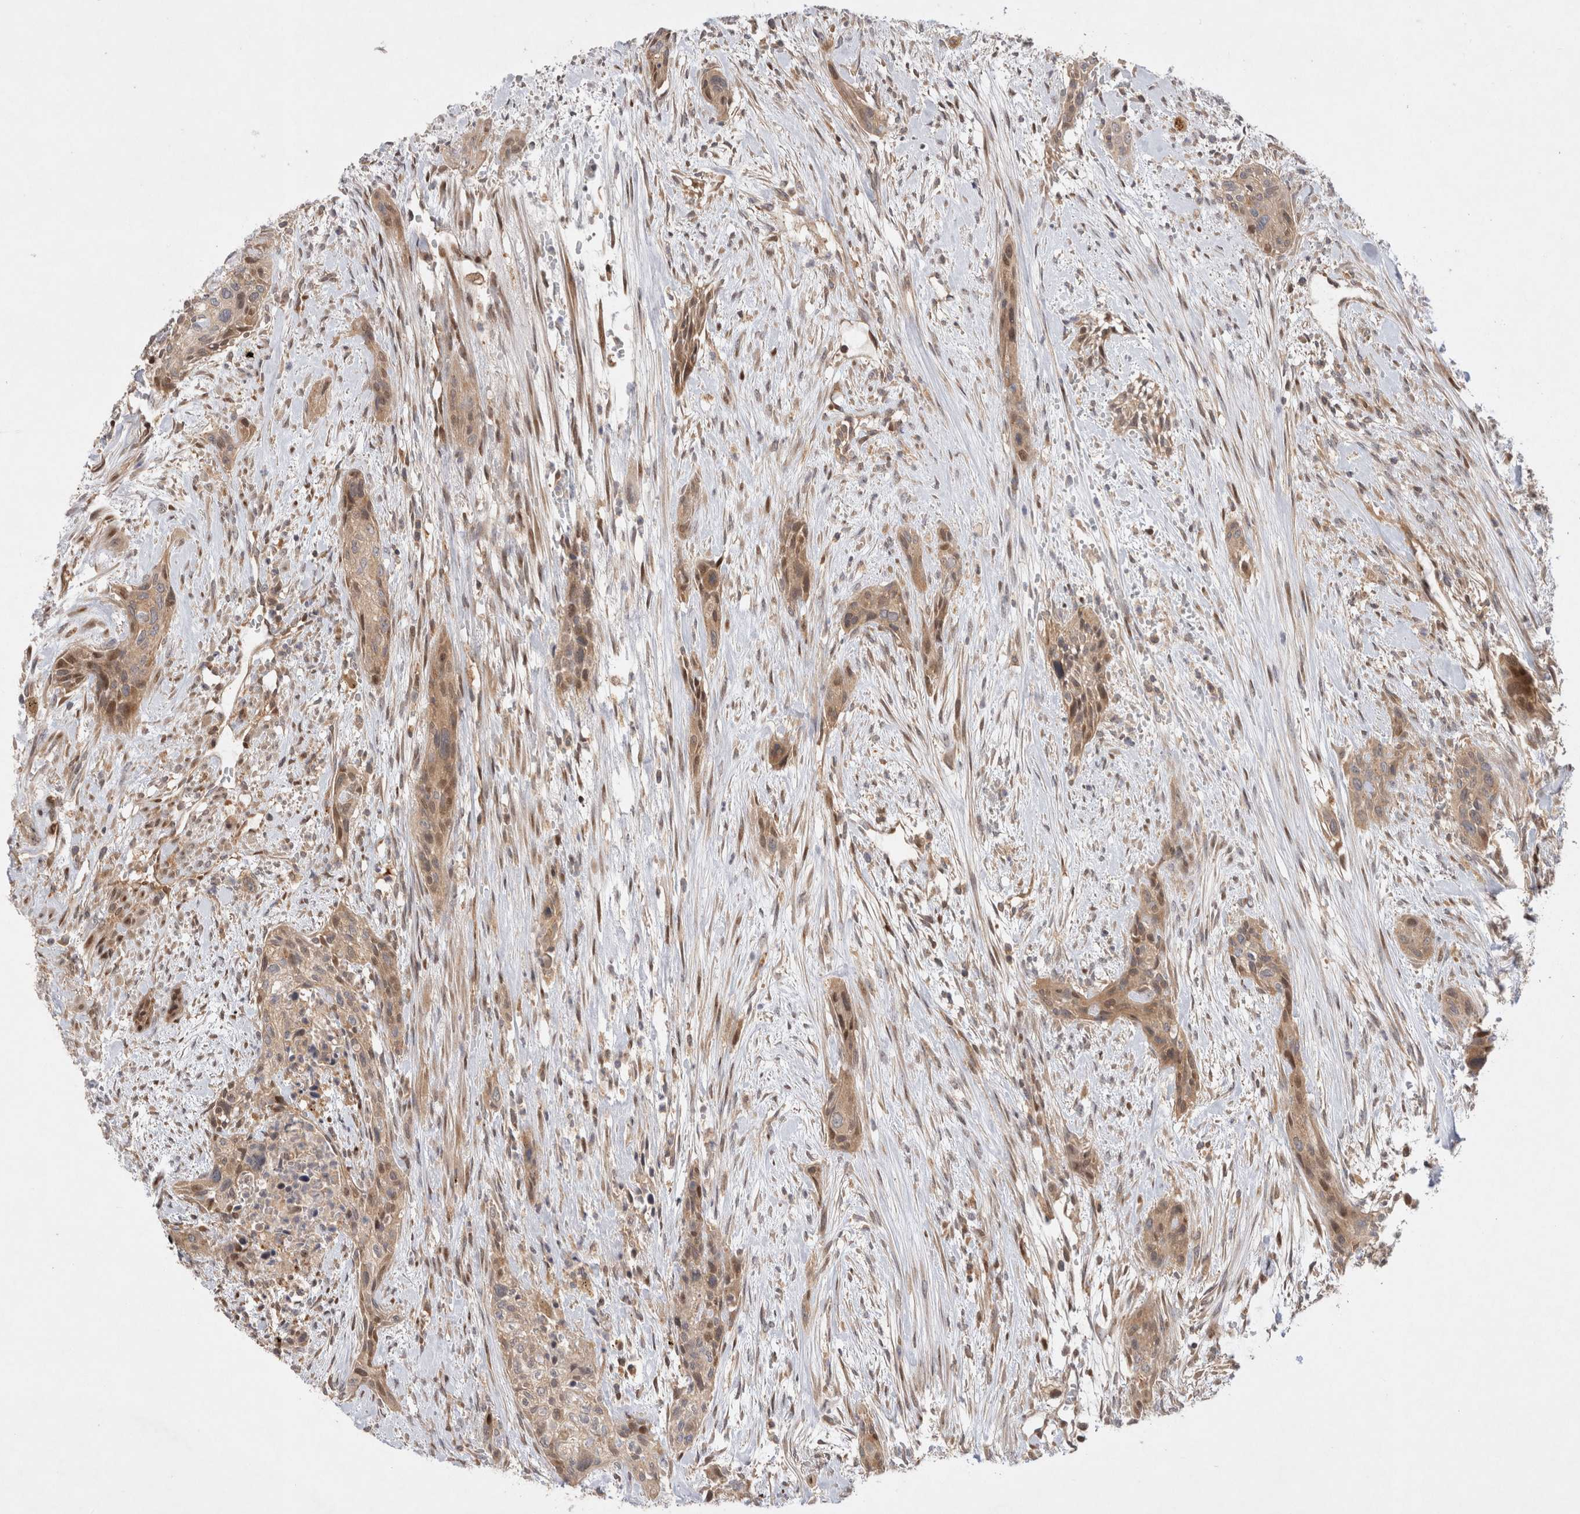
{"staining": {"intensity": "moderate", "quantity": ">75%", "location": "cytoplasmic/membranous,nuclear"}, "tissue": "urothelial cancer", "cell_type": "Tumor cells", "image_type": "cancer", "snomed": [{"axis": "morphology", "description": "Urothelial carcinoma, High grade"}, {"axis": "topography", "description": "Urinary bladder"}], "caption": "Immunohistochemistry (DAB (3,3'-diaminobenzidine)) staining of urothelial cancer exhibits moderate cytoplasmic/membranous and nuclear protein staining in approximately >75% of tumor cells.", "gene": "HTT", "patient": {"sex": "male", "age": 35}}